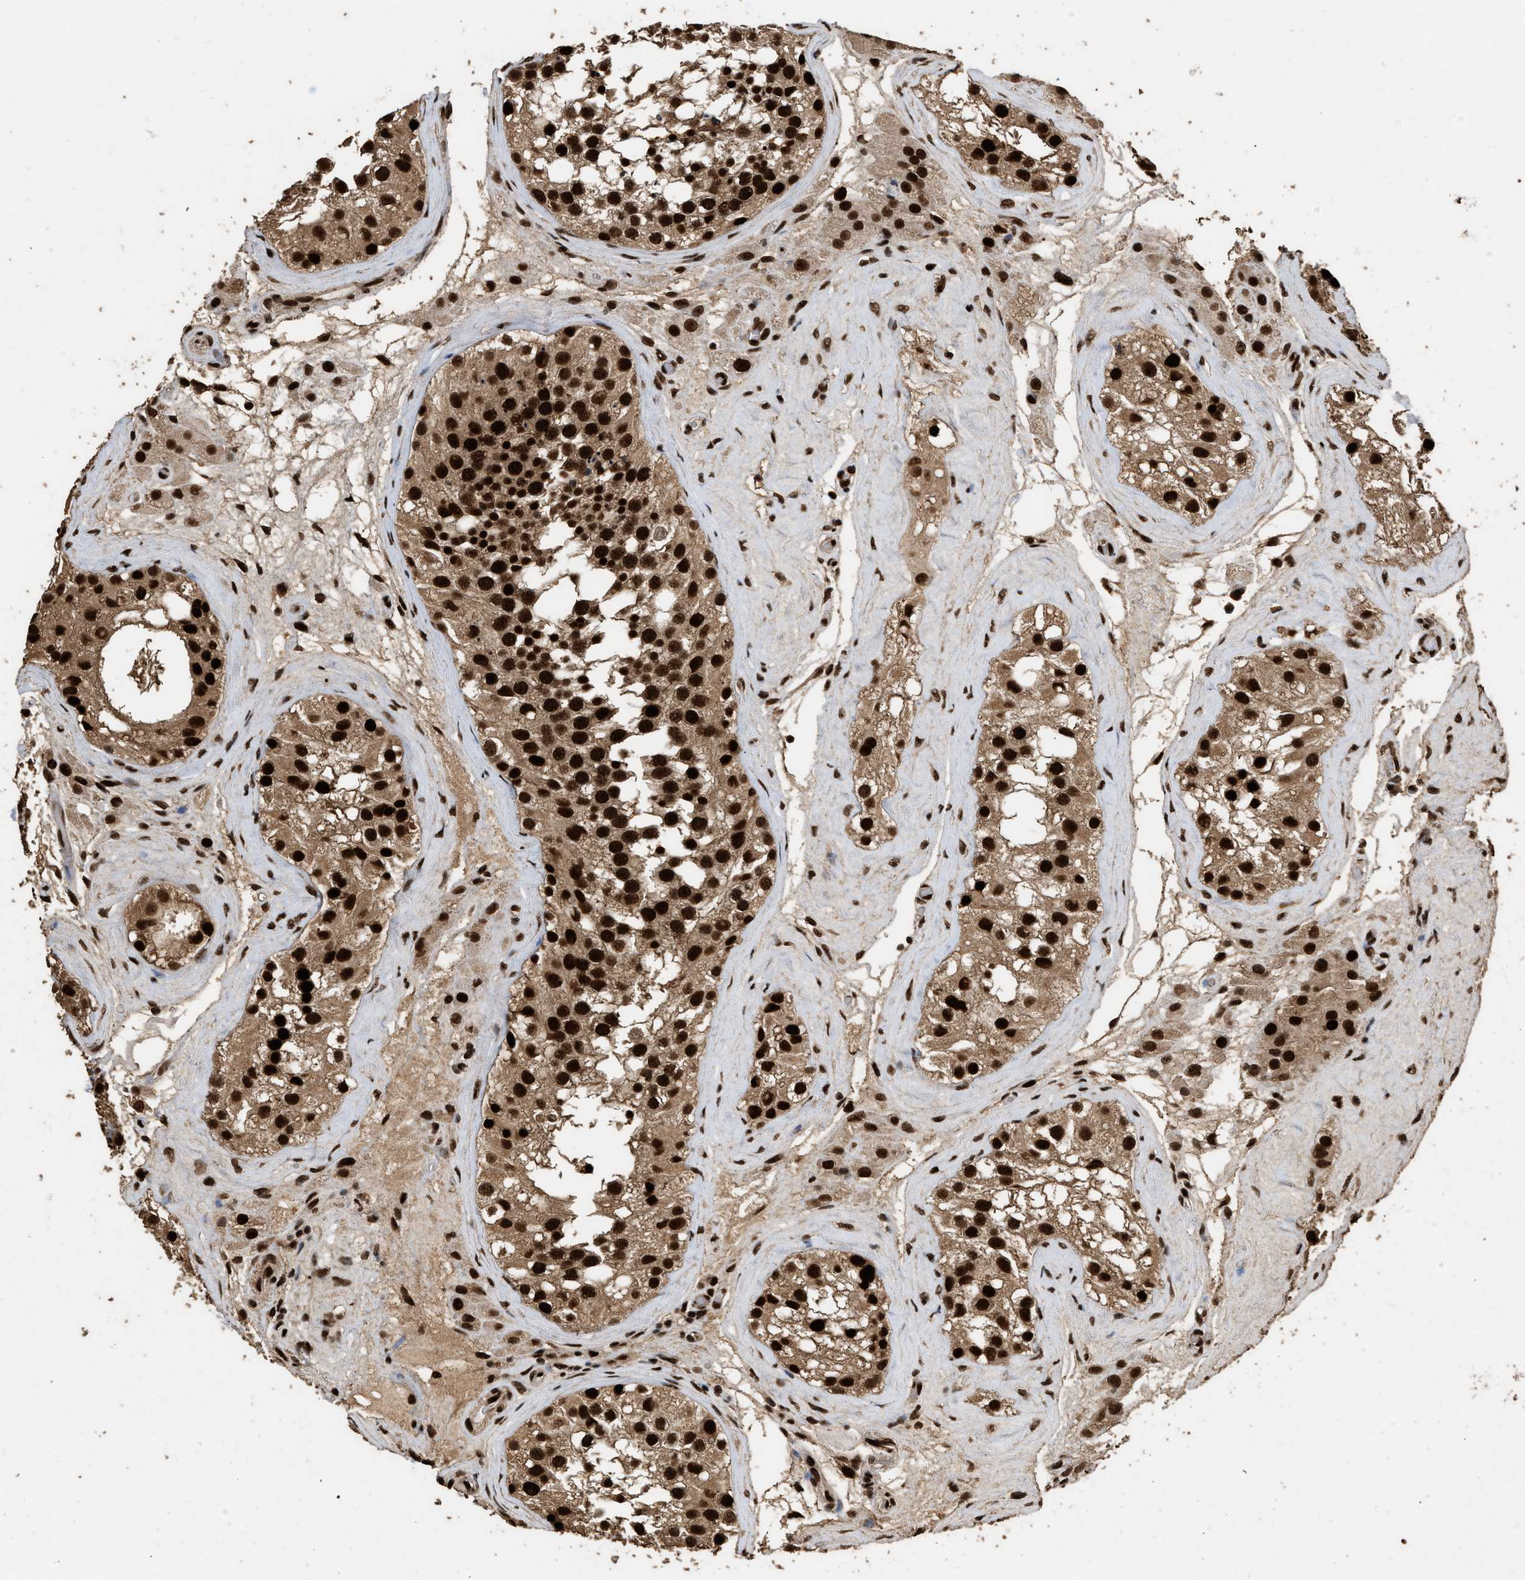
{"staining": {"intensity": "strong", "quantity": ">75%", "location": "cytoplasmic/membranous,nuclear"}, "tissue": "testis", "cell_type": "Cells in seminiferous ducts", "image_type": "normal", "snomed": [{"axis": "morphology", "description": "Normal tissue, NOS"}, {"axis": "morphology", "description": "Seminoma, NOS"}, {"axis": "topography", "description": "Testis"}], "caption": "The micrograph reveals staining of normal testis, revealing strong cytoplasmic/membranous,nuclear protein staining (brown color) within cells in seminiferous ducts. Immunohistochemistry (ihc) stains the protein in brown and the nuclei are stained blue.", "gene": "PPP4R3B", "patient": {"sex": "male", "age": 71}}